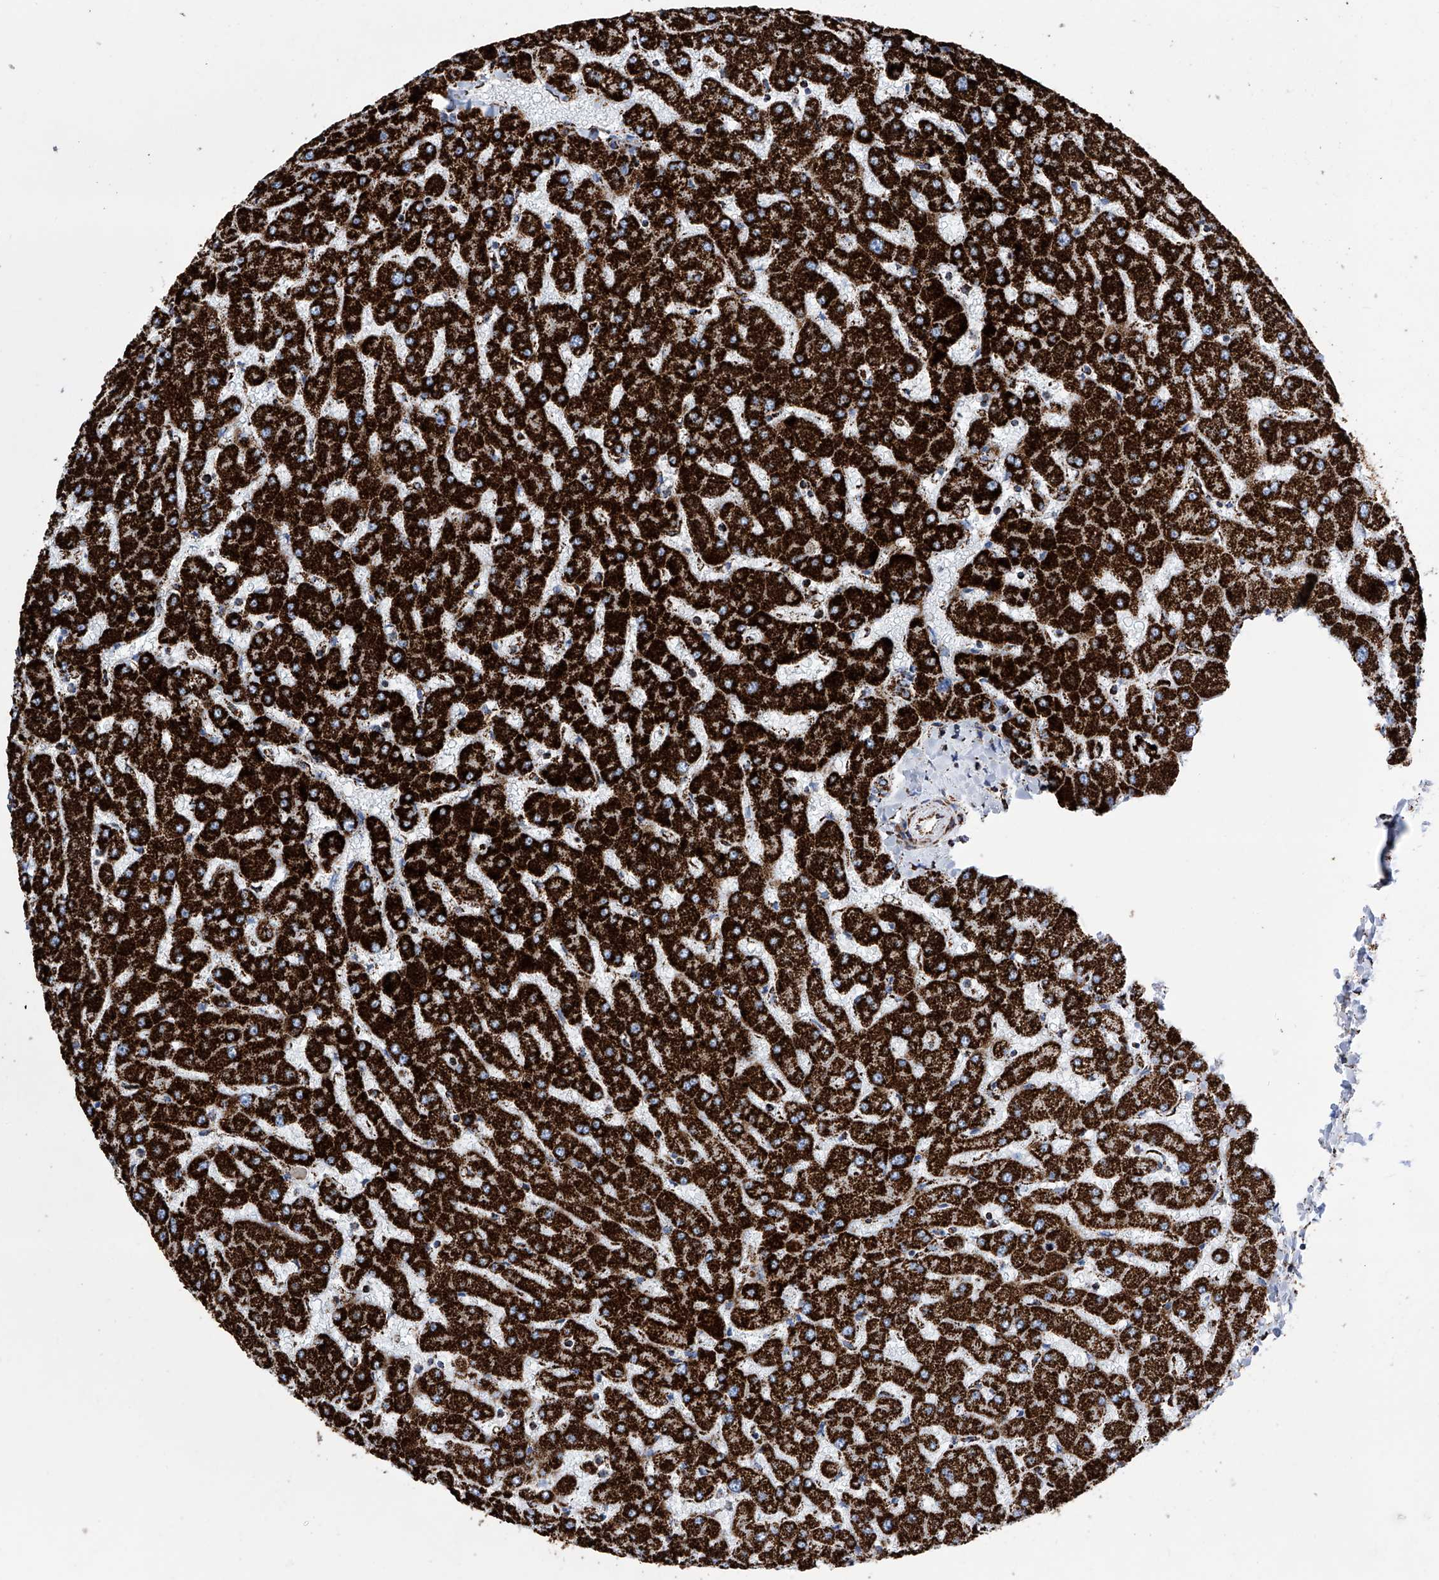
{"staining": {"intensity": "strong", "quantity": ">75%", "location": "cytoplasmic/membranous"}, "tissue": "liver", "cell_type": "Cholangiocytes", "image_type": "normal", "snomed": [{"axis": "morphology", "description": "Normal tissue, NOS"}, {"axis": "topography", "description": "Liver"}], "caption": "Protein expression analysis of unremarkable human liver reveals strong cytoplasmic/membranous positivity in about >75% of cholangiocytes.", "gene": "ATP5PF", "patient": {"sex": "female", "age": 63}}